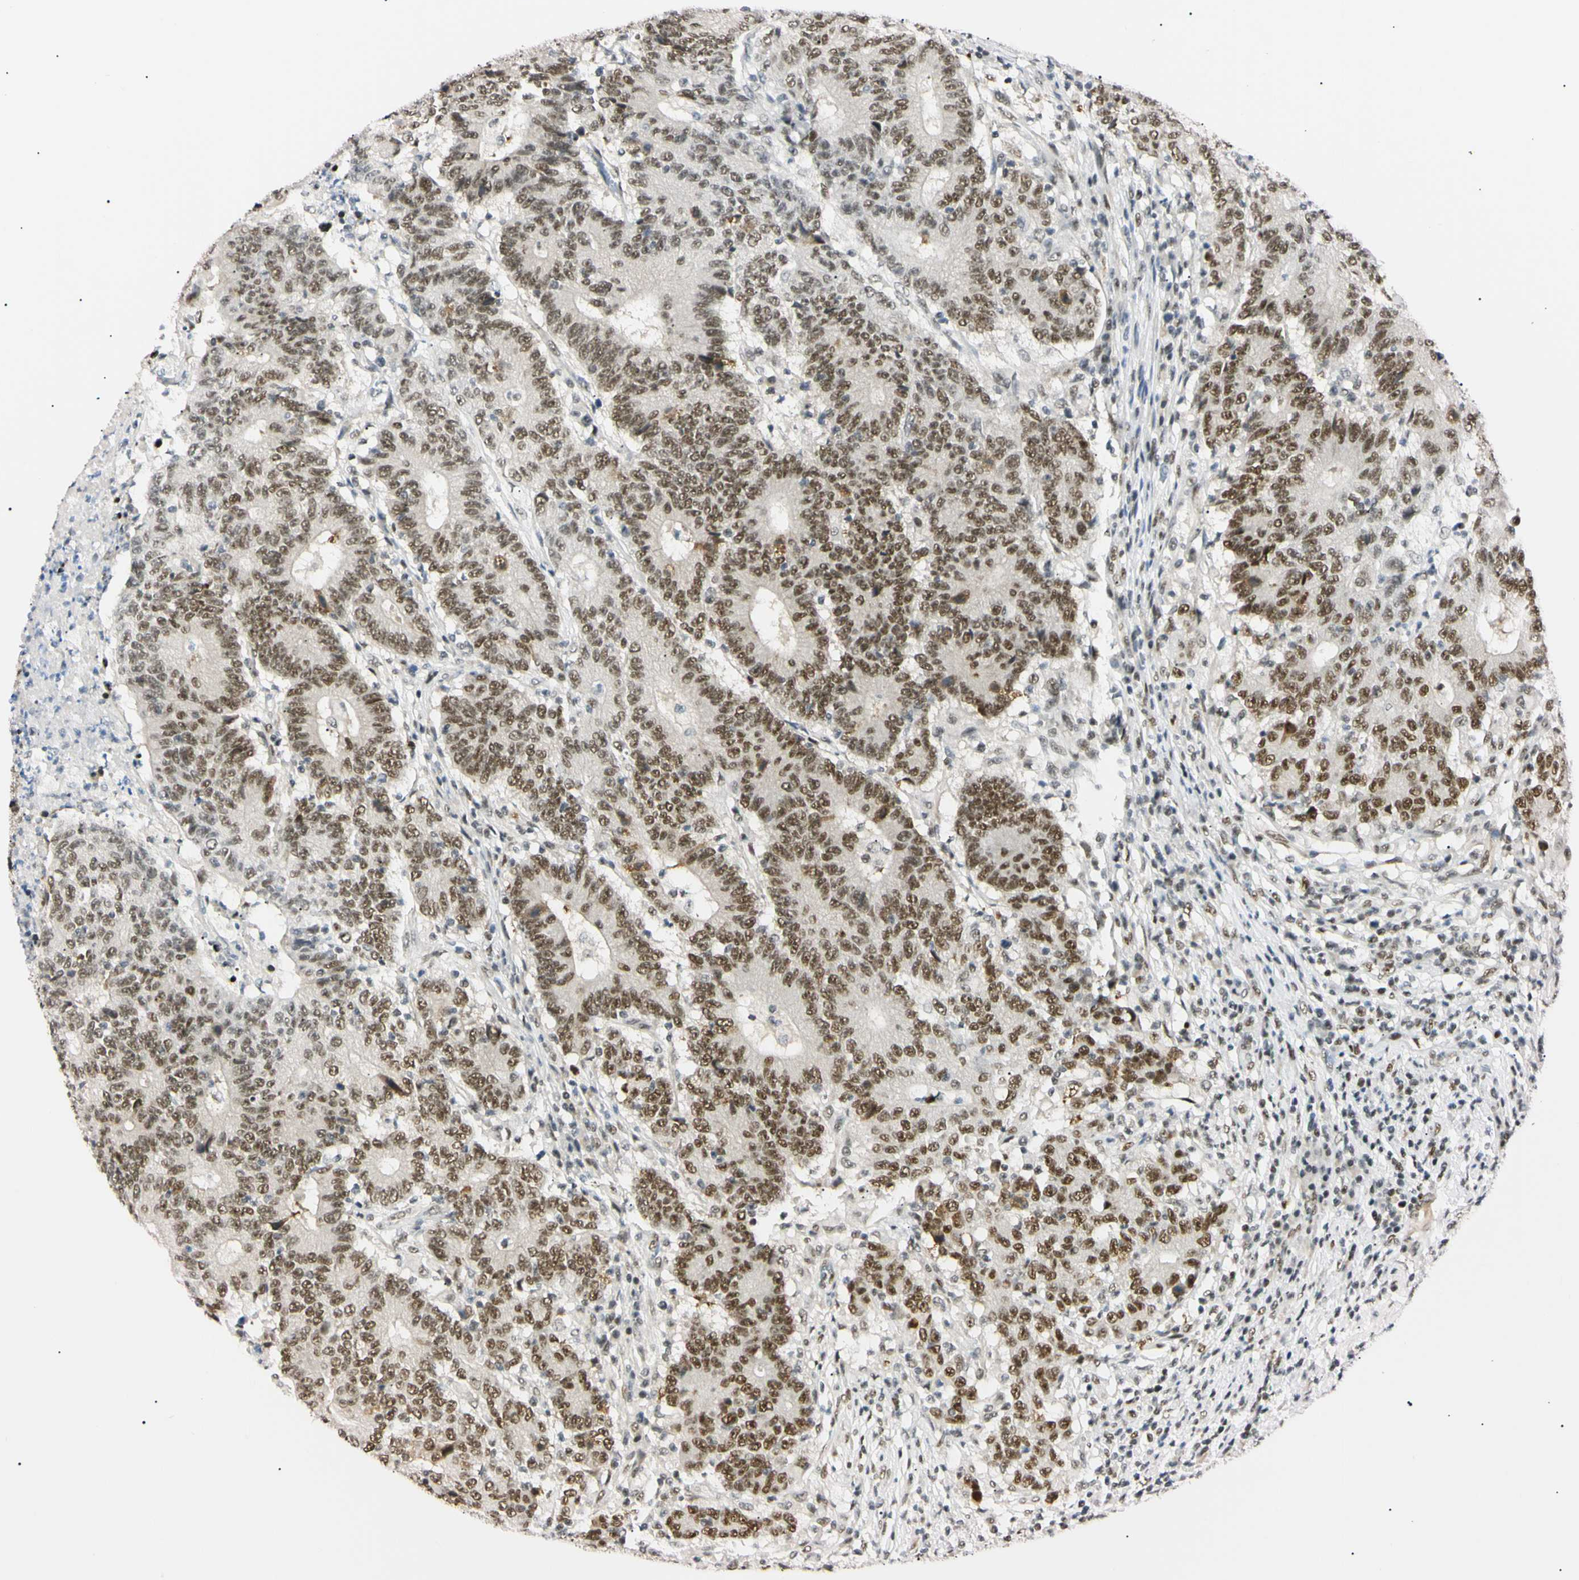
{"staining": {"intensity": "moderate", "quantity": ">75%", "location": "nuclear"}, "tissue": "colorectal cancer", "cell_type": "Tumor cells", "image_type": "cancer", "snomed": [{"axis": "morphology", "description": "Normal tissue, NOS"}, {"axis": "morphology", "description": "Adenocarcinoma, NOS"}, {"axis": "topography", "description": "Colon"}], "caption": "A medium amount of moderate nuclear staining is present in about >75% of tumor cells in colorectal cancer tissue.", "gene": "ZNF134", "patient": {"sex": "female", "age": 75}}